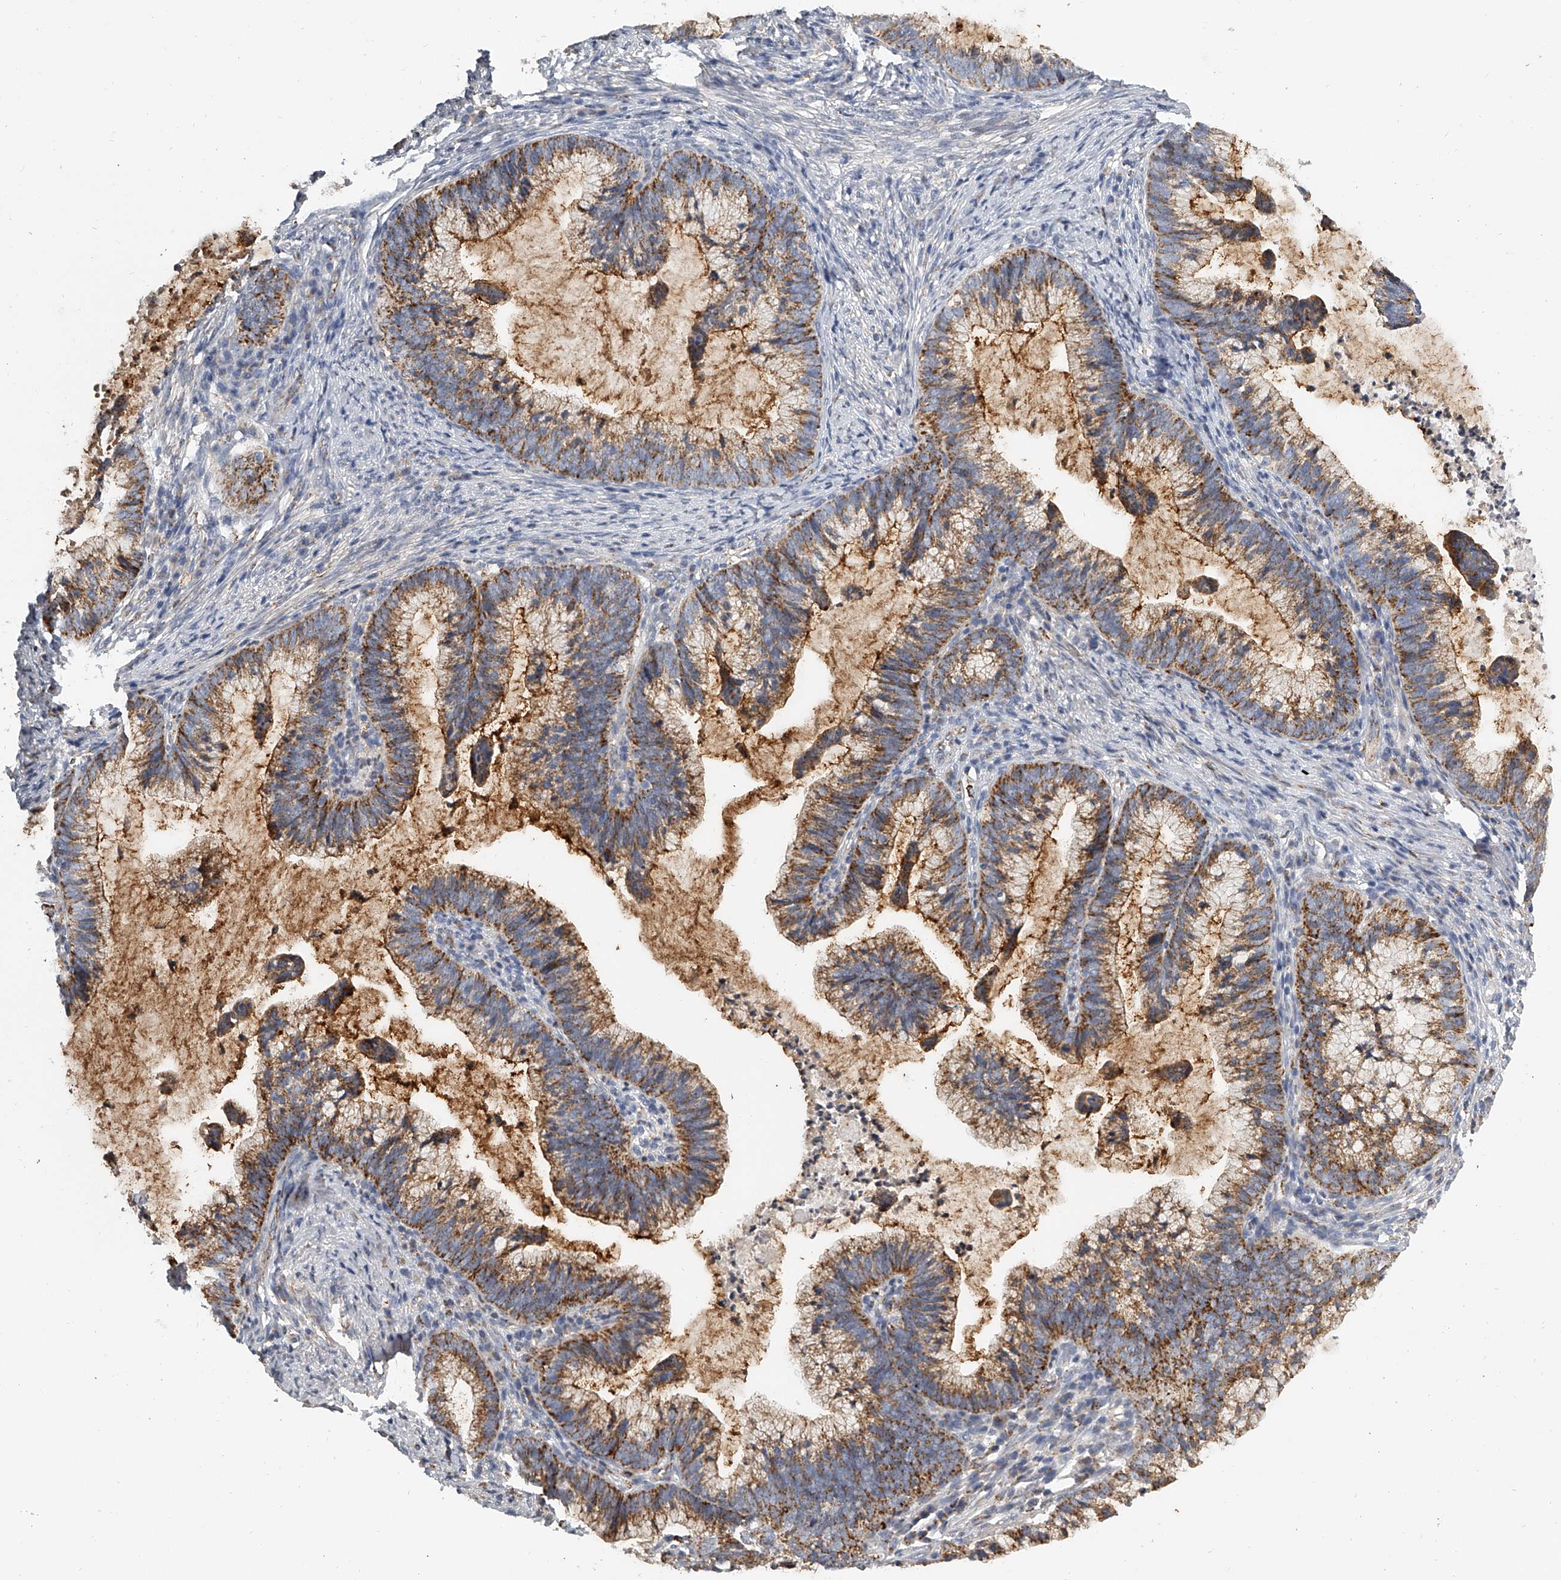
{"staining": {"intensity": "moderate", "quantity": ">75%", "location": "cytoplasmic/membranous"}, "tissue": "cervical cancer", "cell_type": "Tumor cells", "image_type": "cancer", "snomed": [{"axis": "morphology", "description": "Adenocarcinoma, NOS"}, {"axis": "topography", "description": "Cervix"}], "caption": "Protein staining of cervical cancer tissue shows moderate cytoplasmic/membranous staining in approximately >75% of tumor cells.", "gene": "KLHL7", "patient": {"sex": "female", "age": 36}}